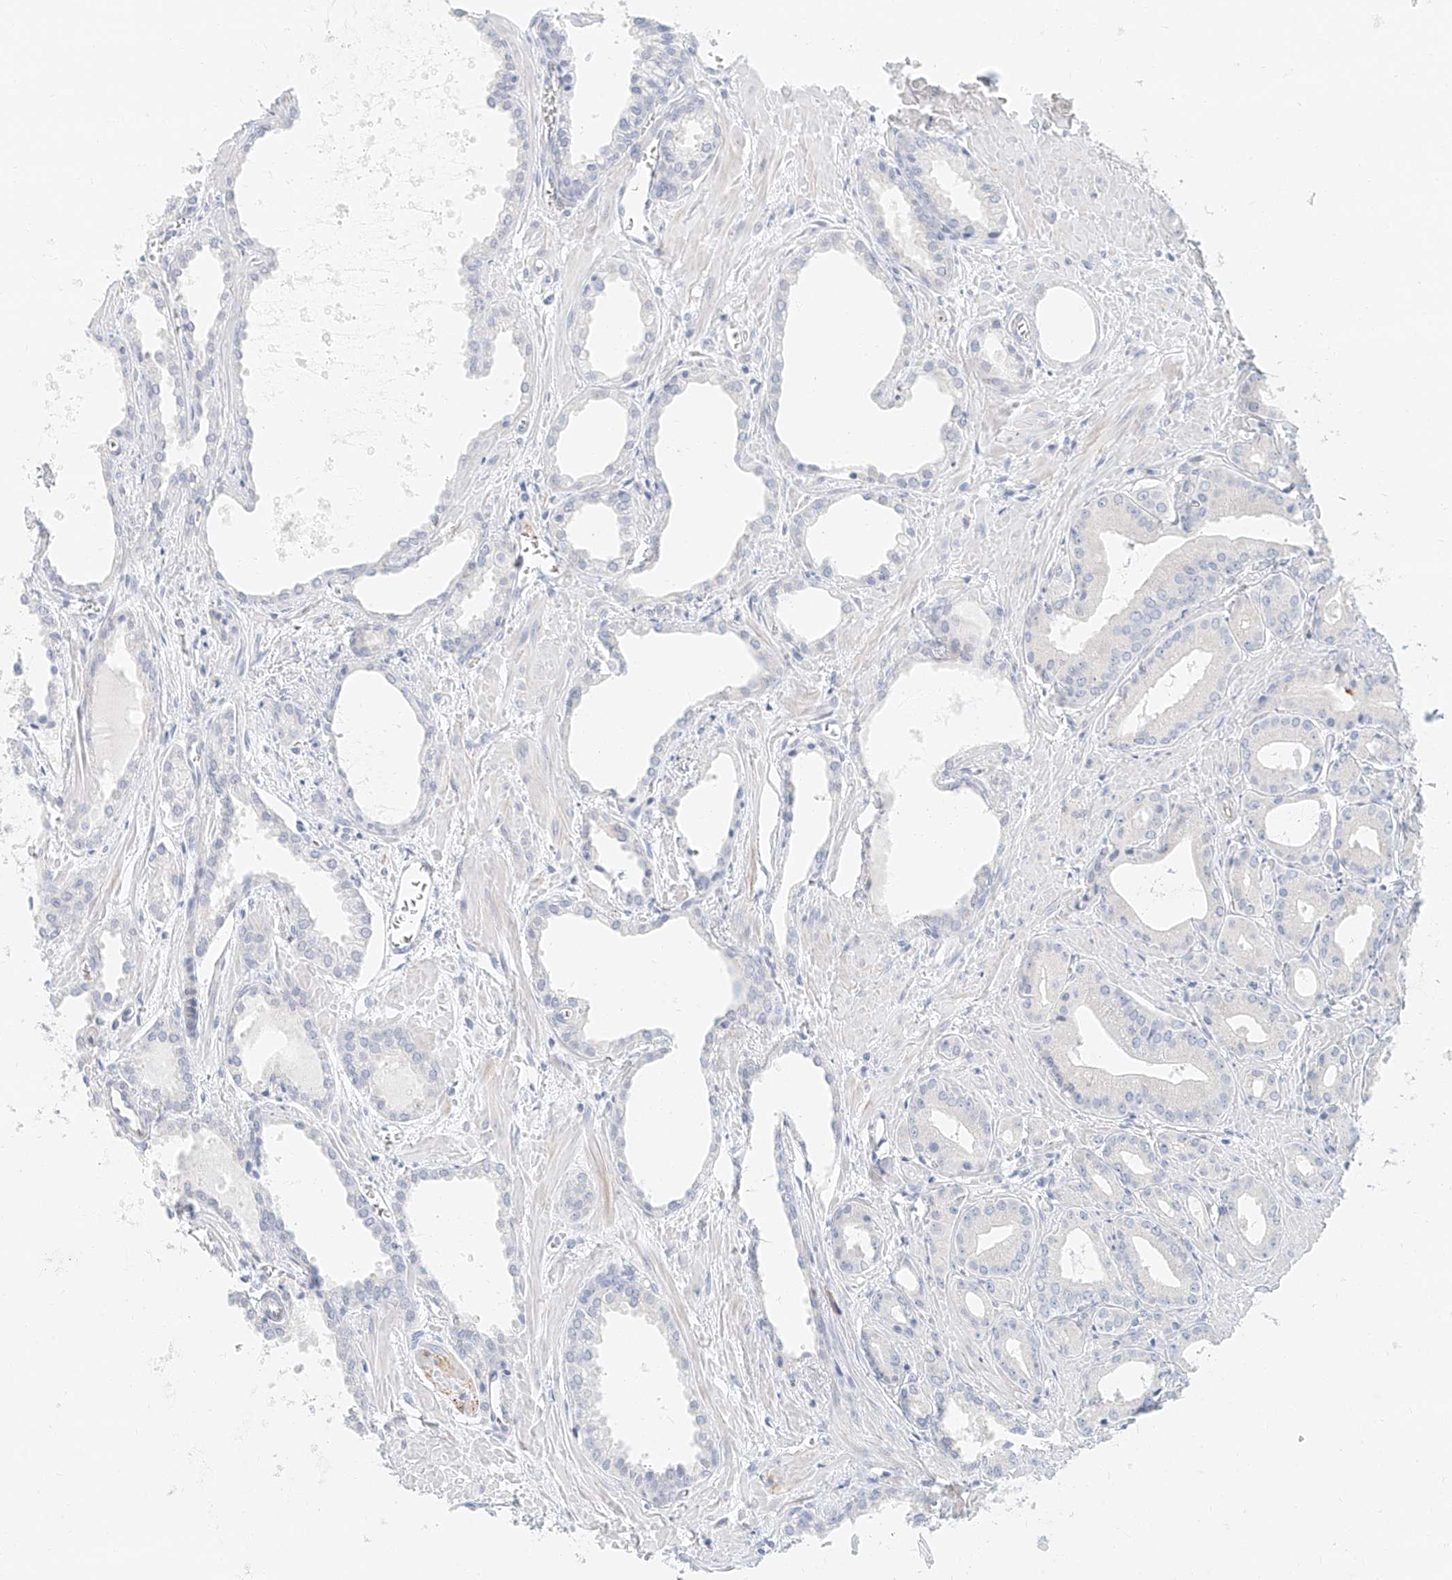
{"staining": {"intensity": "negative", "quantity": "none", "location": "none"}, "tissue": "prostate cancer", "cell_type": "Tumor cells", "image_type": "cancer", "snomed": [{"axis": "morphology", "description": "Adenocarcinoma, Low grade"}, {"axis": "topography", "description": "Prostate"}], "caption": "Immunohistochemistry (IHC) histopathology image of neoplastic tissue: human prostate cancer stained with DAB displays no significant protein positivity in tumor cells.", "gene": "NAP1L1", "patient": {"sex": "male", "age": 67}}